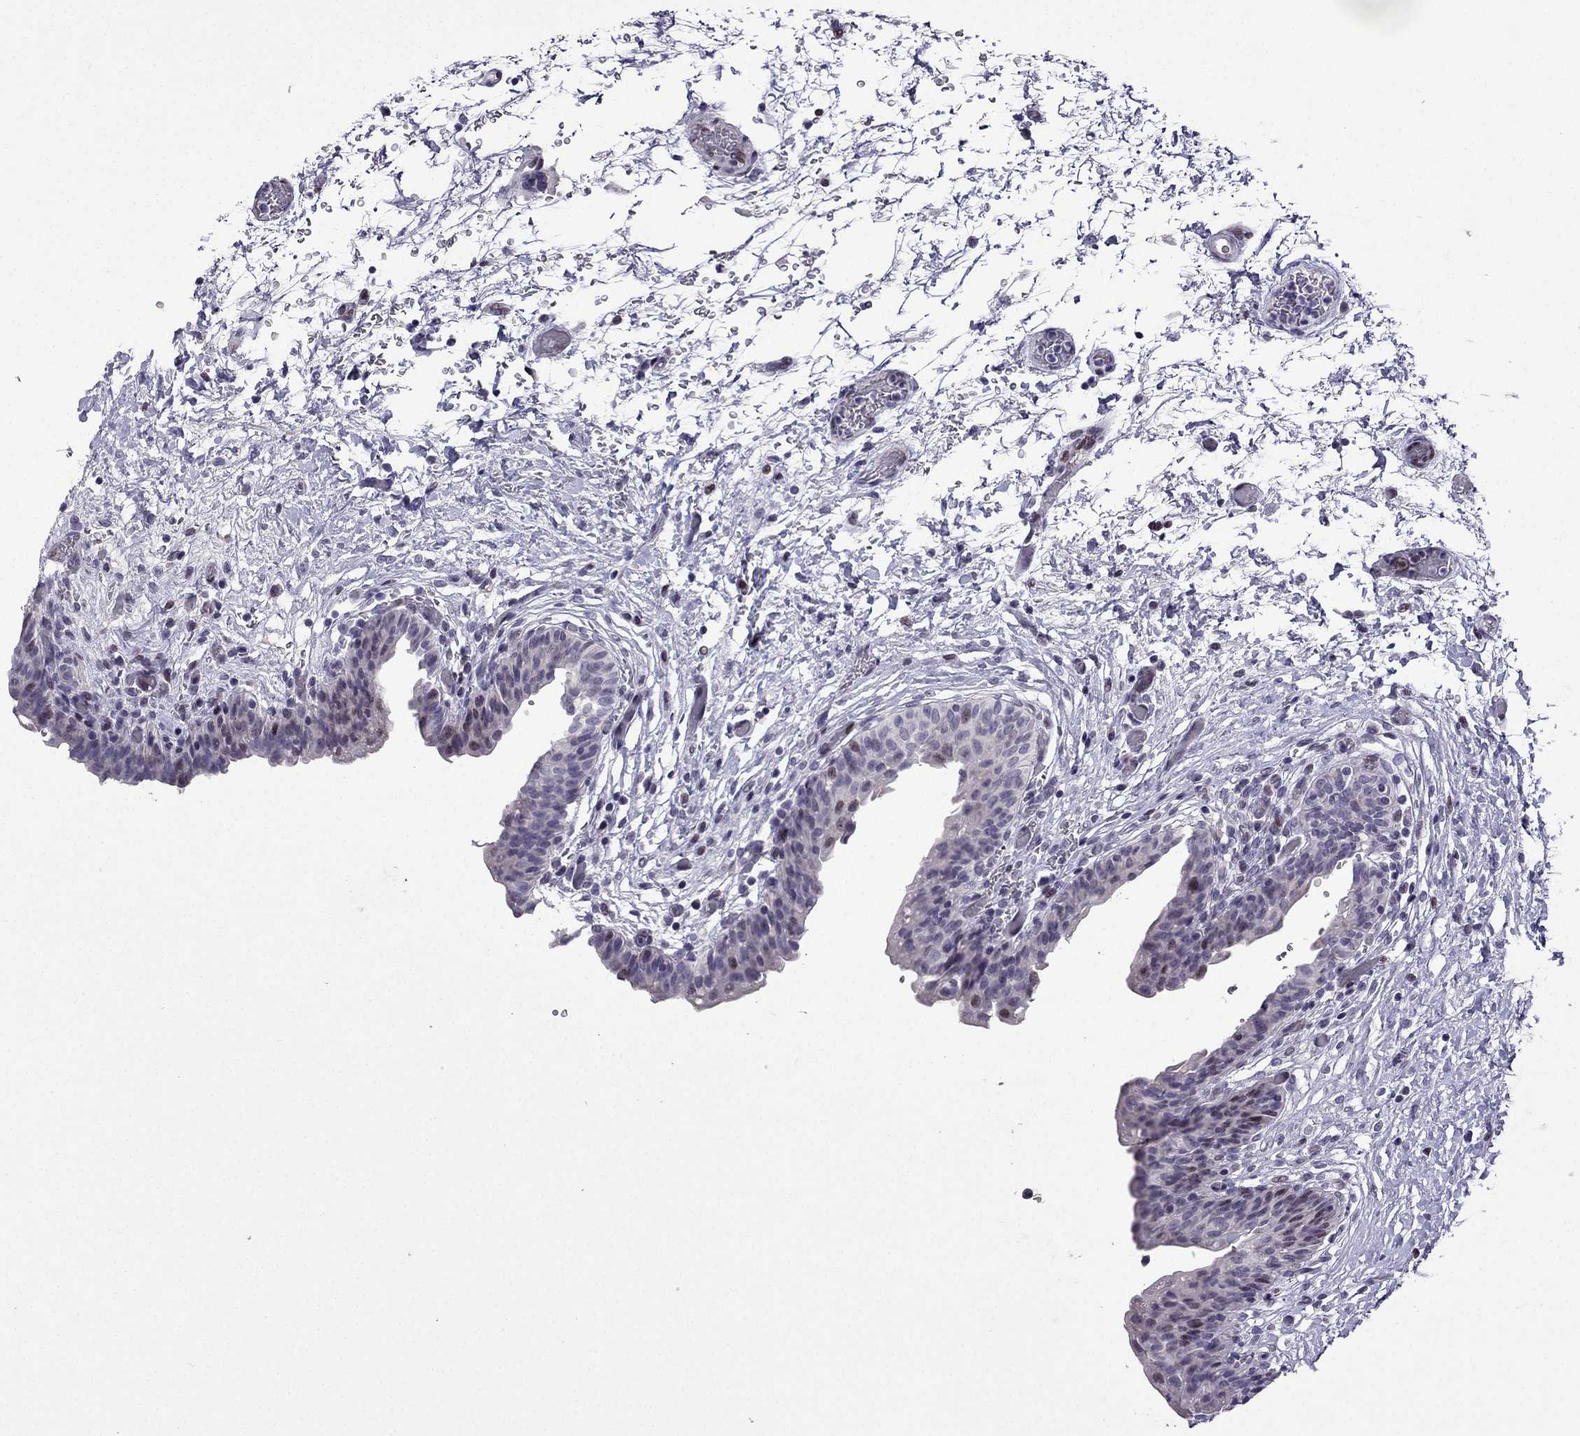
{"staining": {"intensity": "negative", "quantity": "none", "location": "none"}, "tissue": "urinary bladder", "cell_type": "Urothelial cells", "image_type": "normal", "snomed": [{"axis": "morphology", "description": "Normal tissue, NOS"}, {"axis": "topography", "description": "Urinary bladder"}], "caption": "Immunohistochemistry photomicrograph of unremarkable urinary bladder: human urinary bladder stained with DAB displays no significant protein expression in urothelial cells. (DAB (3,3'-diaminobenzidine) immunohistochemistry (IHC), high magnification).", "gene": "TTN", "patient": {"sex": "male", "age": 69}}